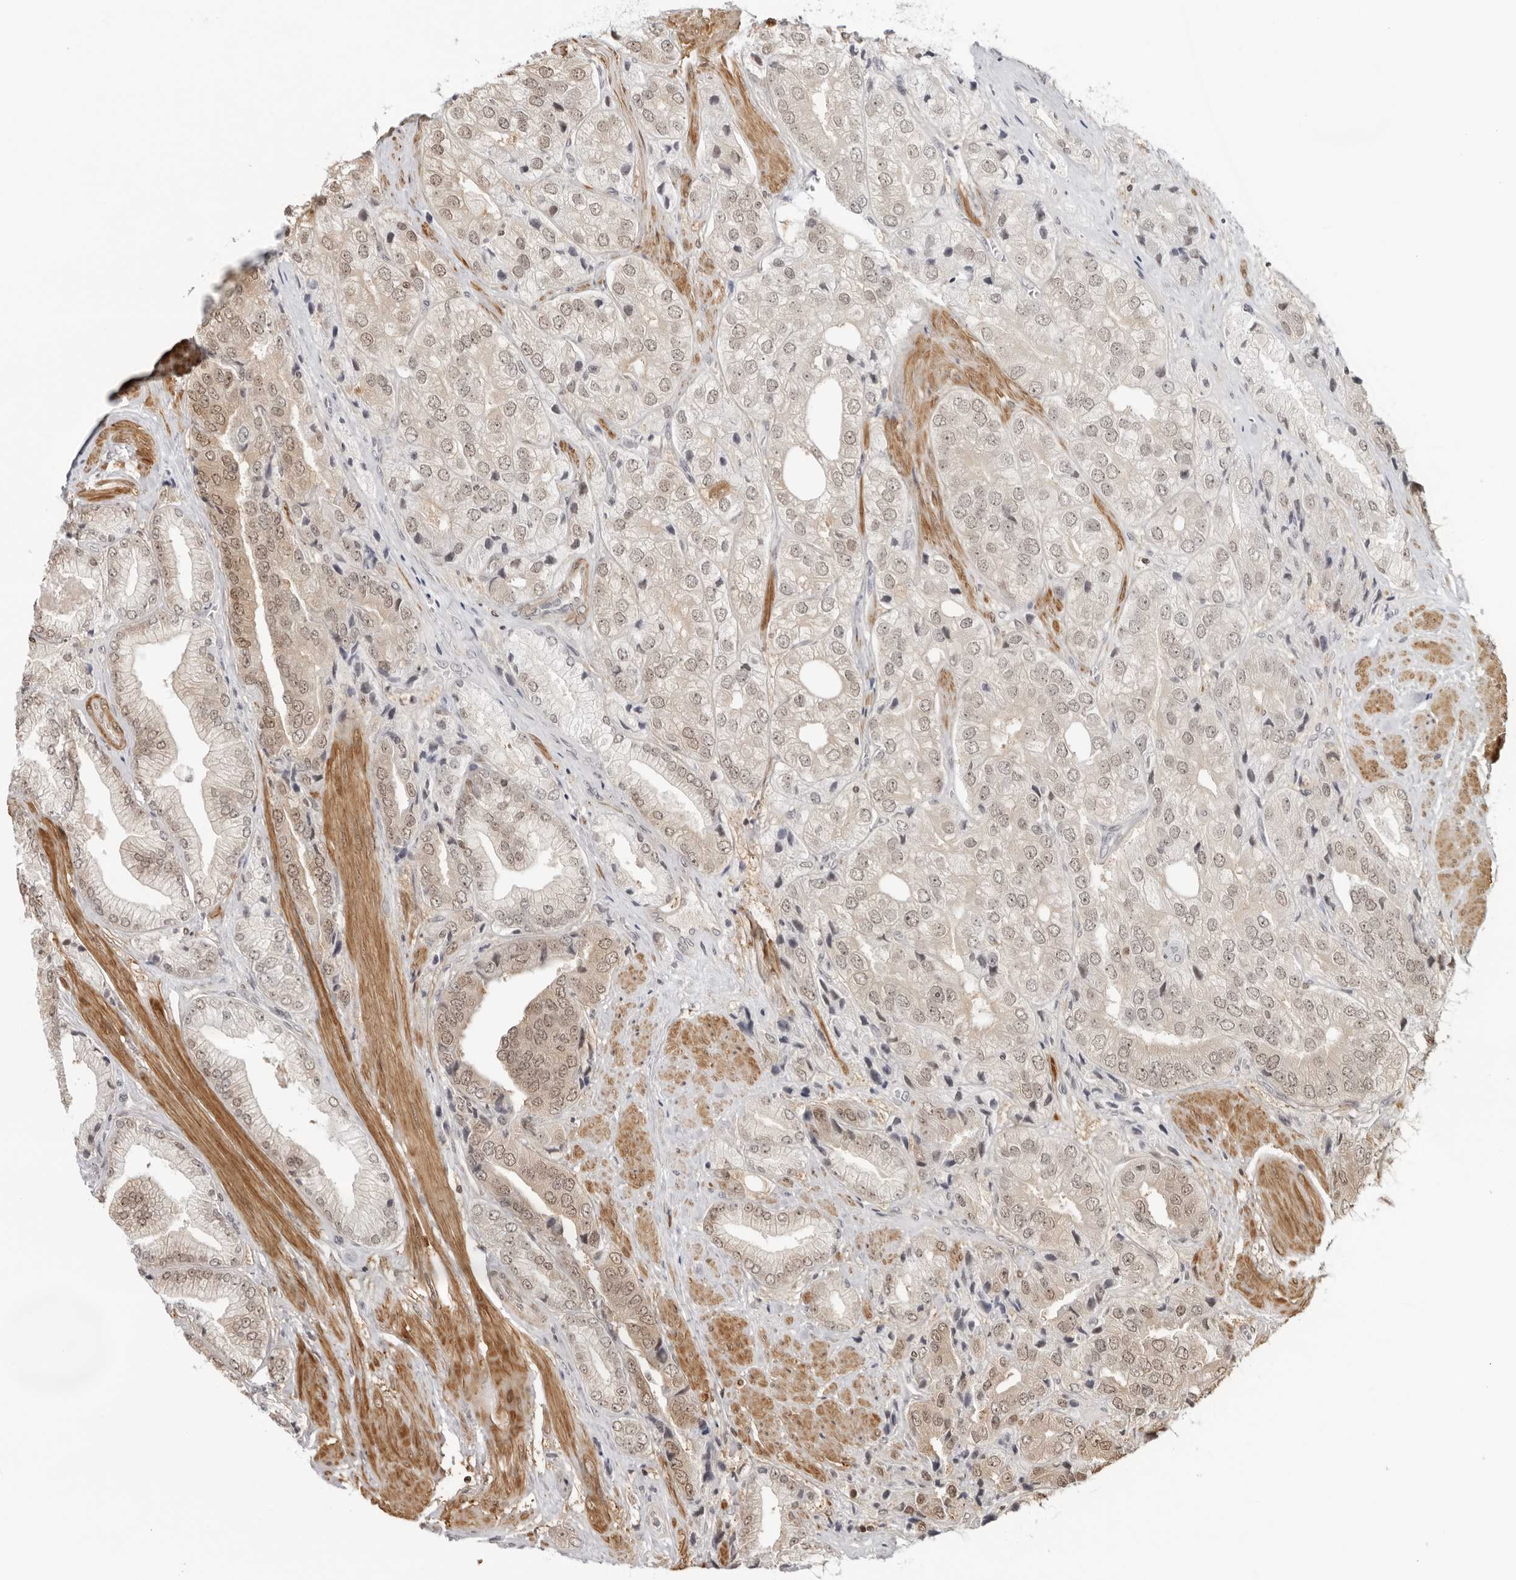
{"staining": {"intensity": "weak", "quantity": "<25%", "location": "nuclear"}, "tissue": "prostate cancer", "cell_type": "Tumor cells", "image_type": "cancer", "snomed": [{"axis": "morphology", "description": "Adenocarcinoma, High grade"}, {"axis": "topography", "description": "Prostate"}], "caption": "Prostate cancer (adenocarcinoma (high-grade)) was stained to show a protein in brown. There is no significant staining in tumor cells.", "gene": "RNF146", "patient": {"sex": "male", "age": 50}}